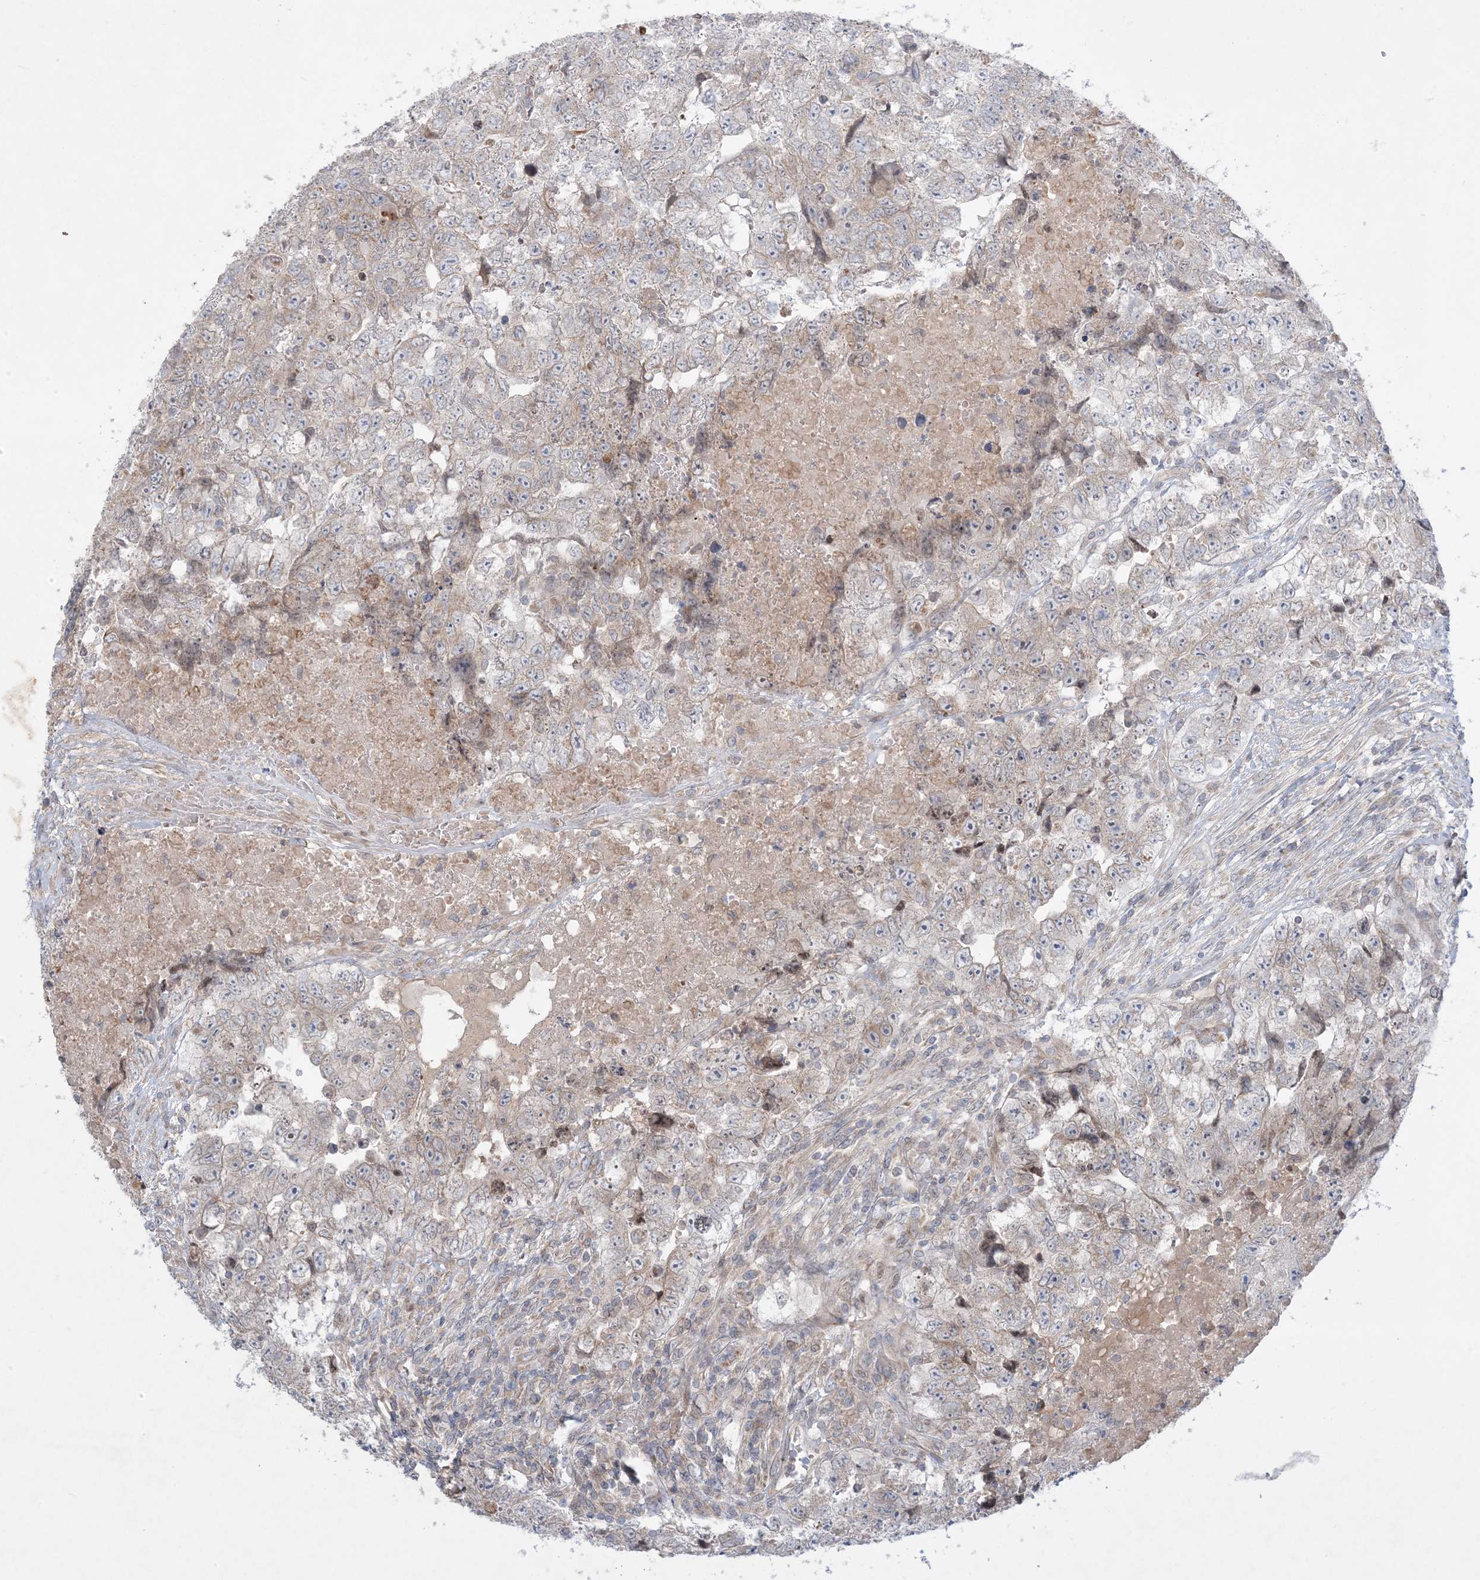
{"staining": {"intensity": "negative", "quantity": "none", "location": "none"}, "tissue": "testis cancer", "cell_type": "Tumor cells", "image_type": "cancer", "snomed": [{"axis": "morphology", "description": "Carcinoma, Embryonal, NOS"}, {"axis": "topography", "description": "Testis"}], "caption": "Protein analysis of testis cancer demonstrates no significant positivity in tumor cells.", "gene": "MMGT1", "patient": {"sex": "male", "age": 37}}